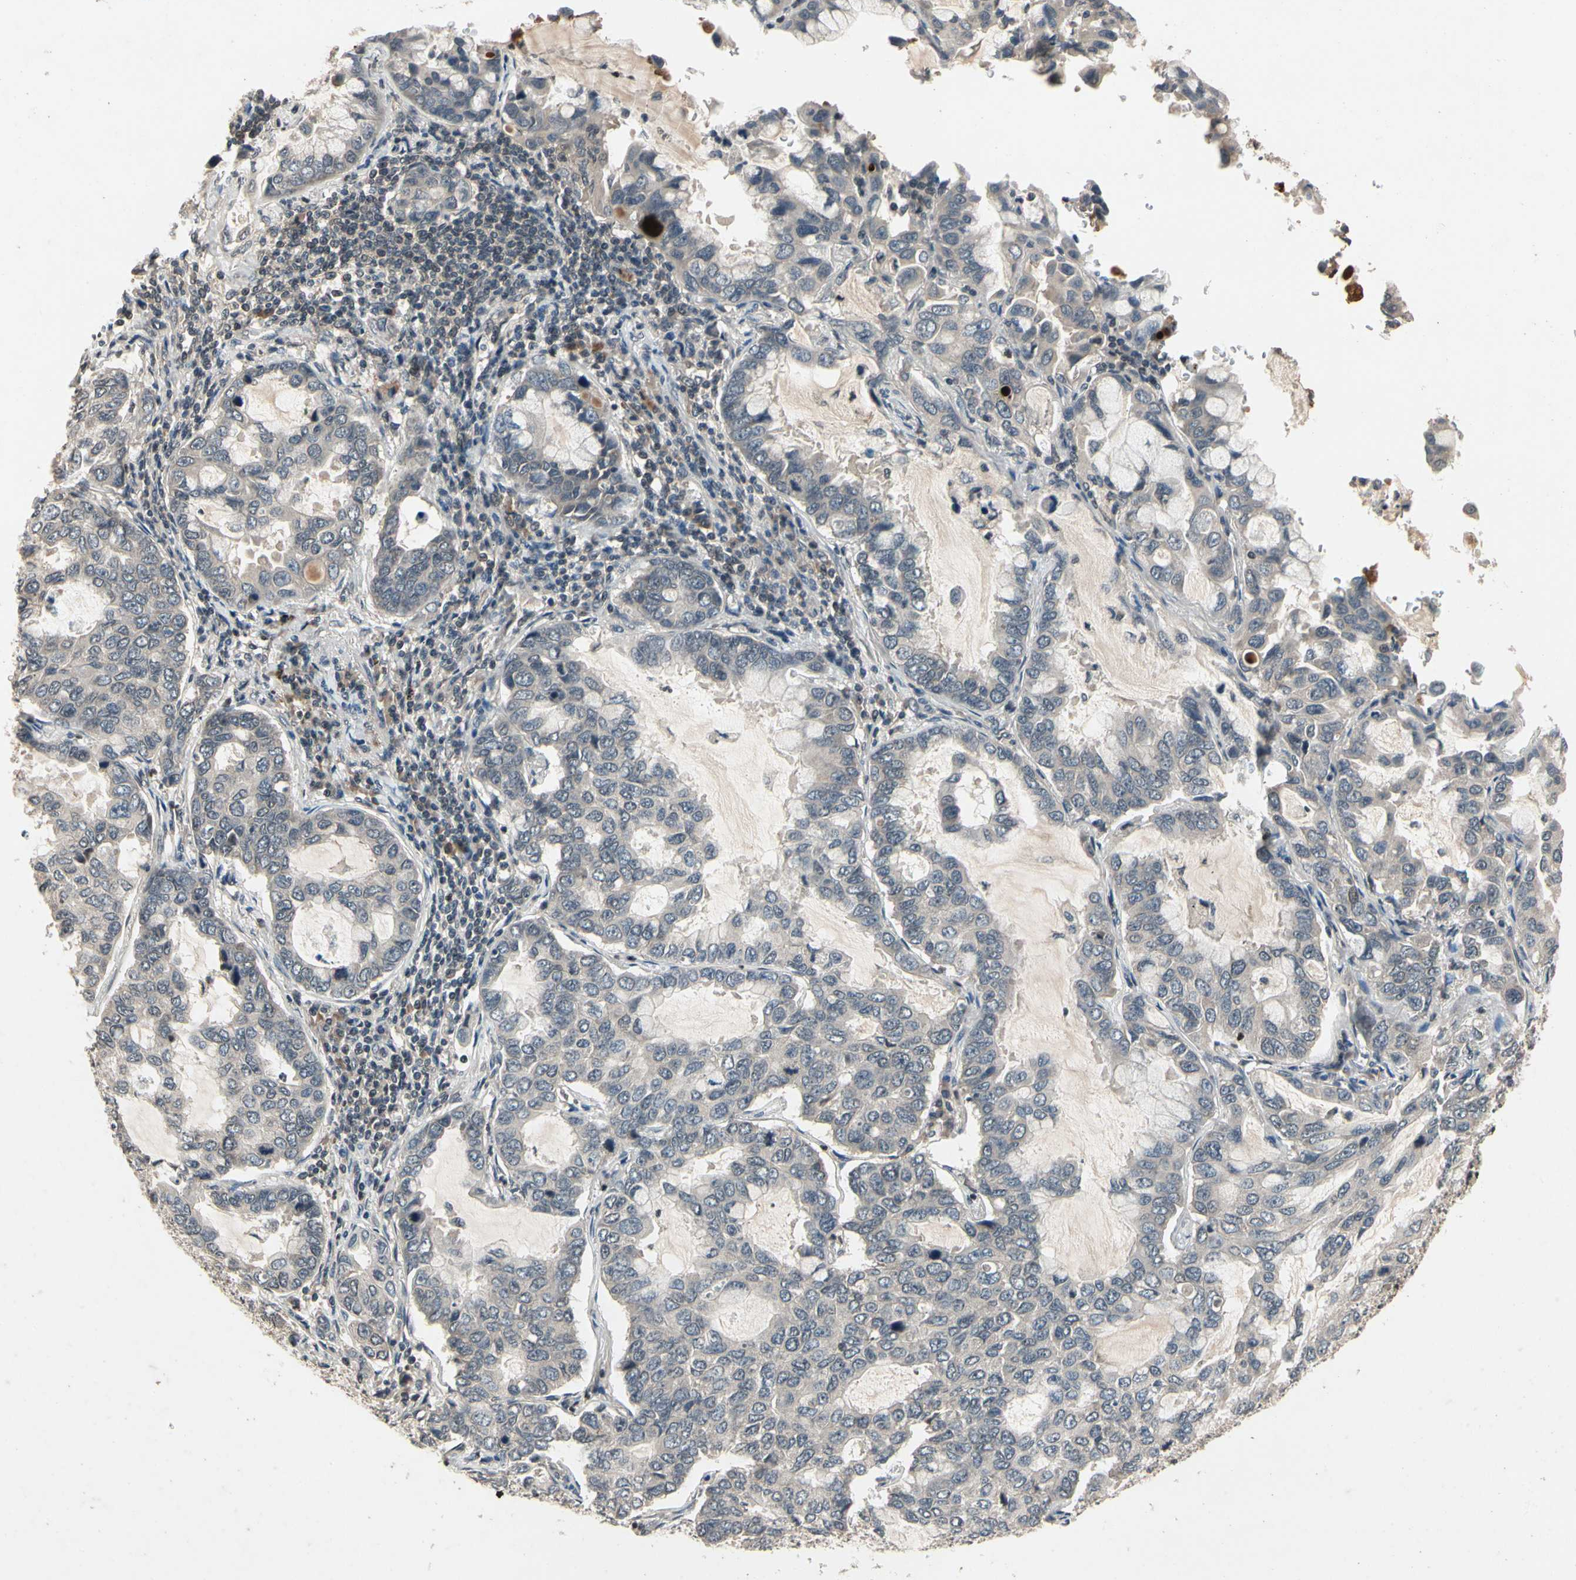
{"staining": {"intensity": "weak", "quantity": "<25%", "location": "cytoplasmic/membranous"}, "tissue": "lung cancer", "cell_type": "Tumor cells", "image_type": "cancer", "snomed": [{"axis": "morphology", "description": "Adenocarcinoma, NOS"}, {"axis": "topography", "description": "Lung"}], "caption": "Immunohistochemical staining of adenocarcinoma (lung) demonstrates no significant staining in tumor cells.", "gene": "DPY19L3", "patient": {"sex": "male", "age": 64}}